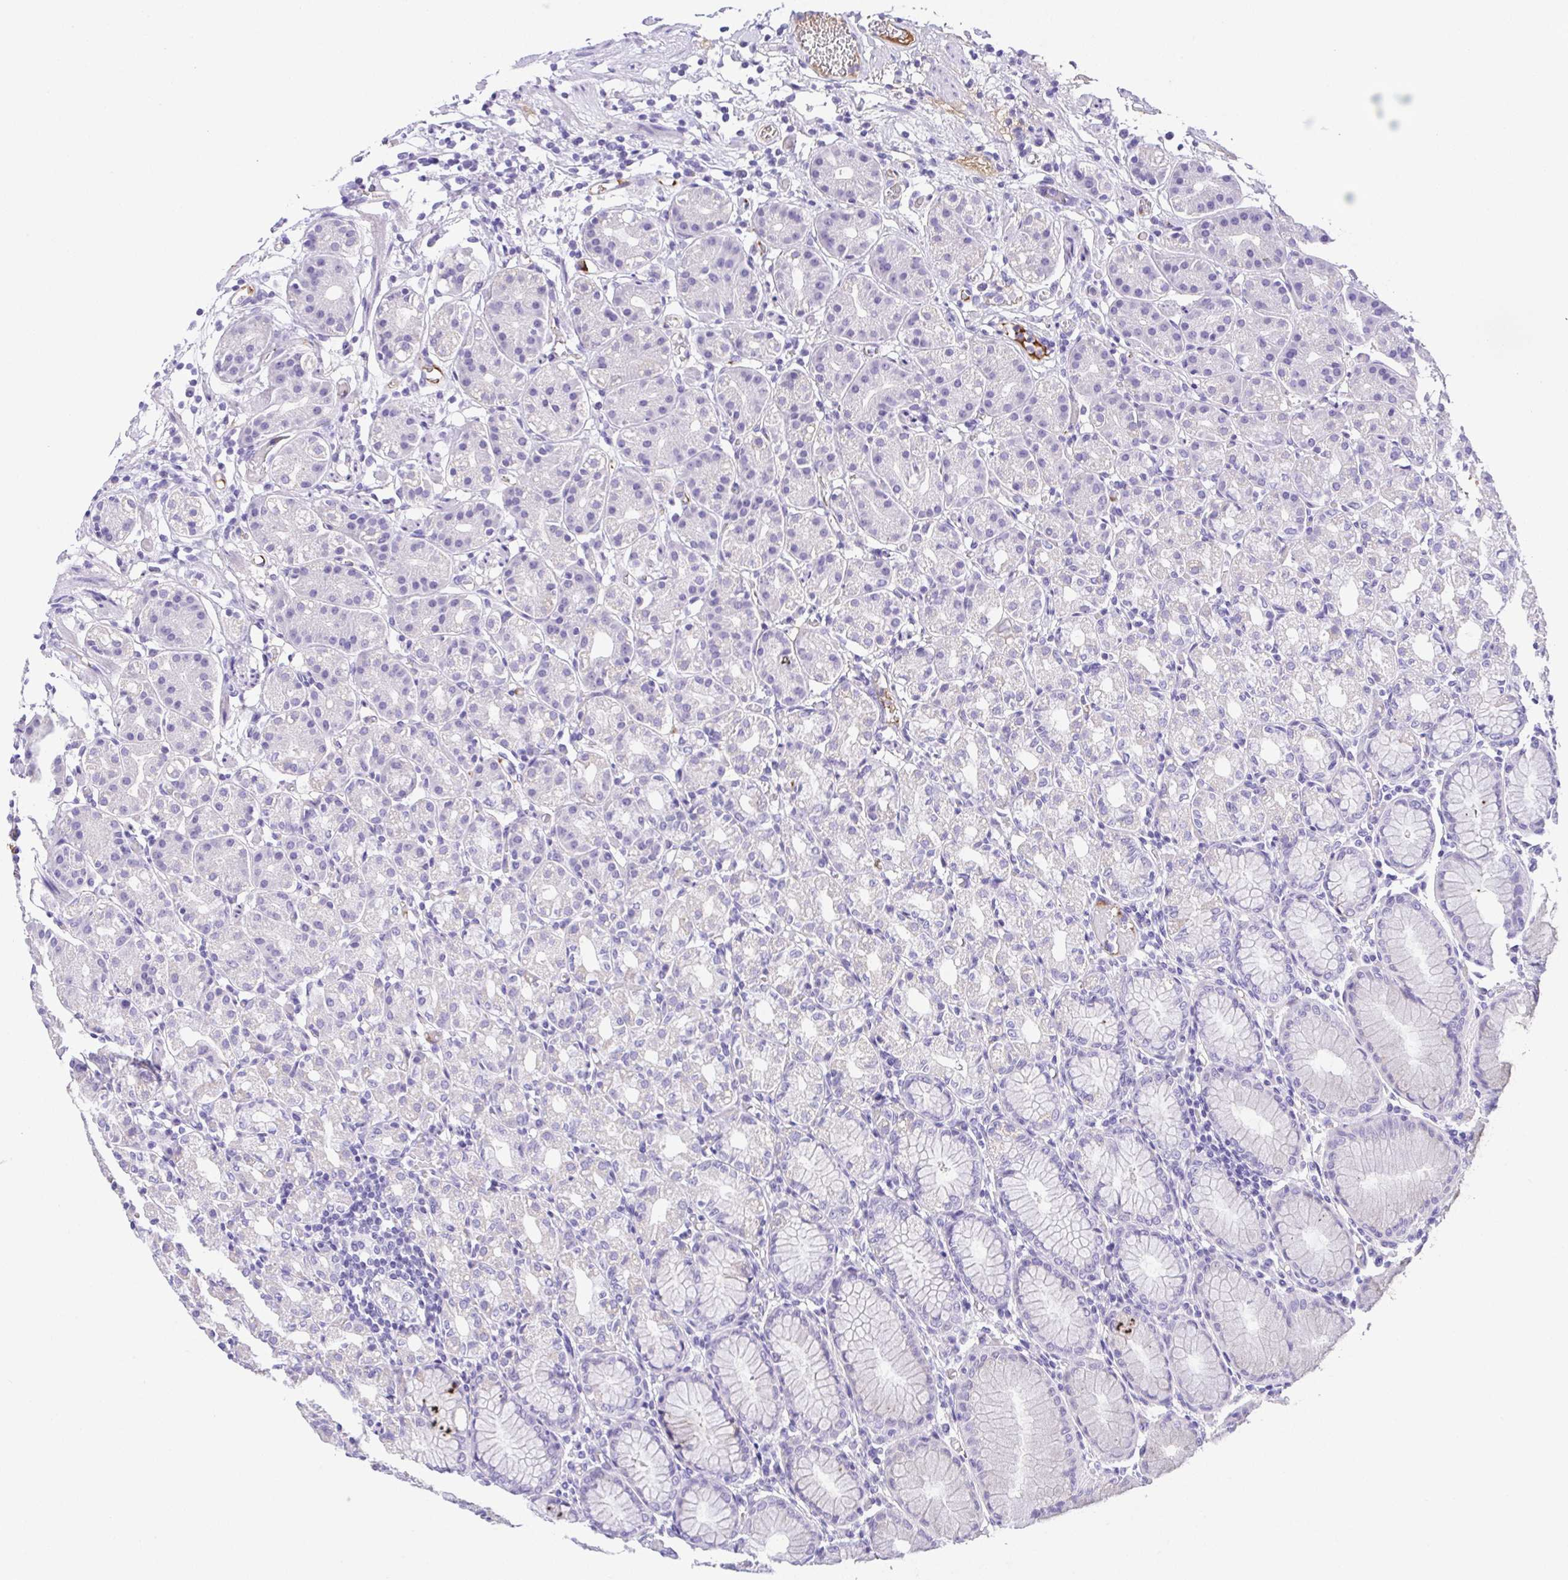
{"staining": {"intensity": "negative", "quantity": "none", "location": "none"}, "tissue": "stomach", "cell_type": "Glandular cells", "image_type": "normal", "snomed": [{"axis": "morphology", "description": "Normal tissue, NOS"}, {"axis": "topography", "description": "Stomach"}], "caption": "High magnification brightfield microscopy of benign stomach stained with DAB (3,3'-diaminobenzidine) (brown) and counterstained with hematoxylin (blue): glandular cells show no significant staining. The staining was performed using DAB (3,3'-diaminobenzidine) to visualize the protein expression in brown, while the nuclei were stained in blue with hematoxylin (Magnification: 20x).", "gene": "SPATA4", "patient": {"sex": "female", "age": 57}}